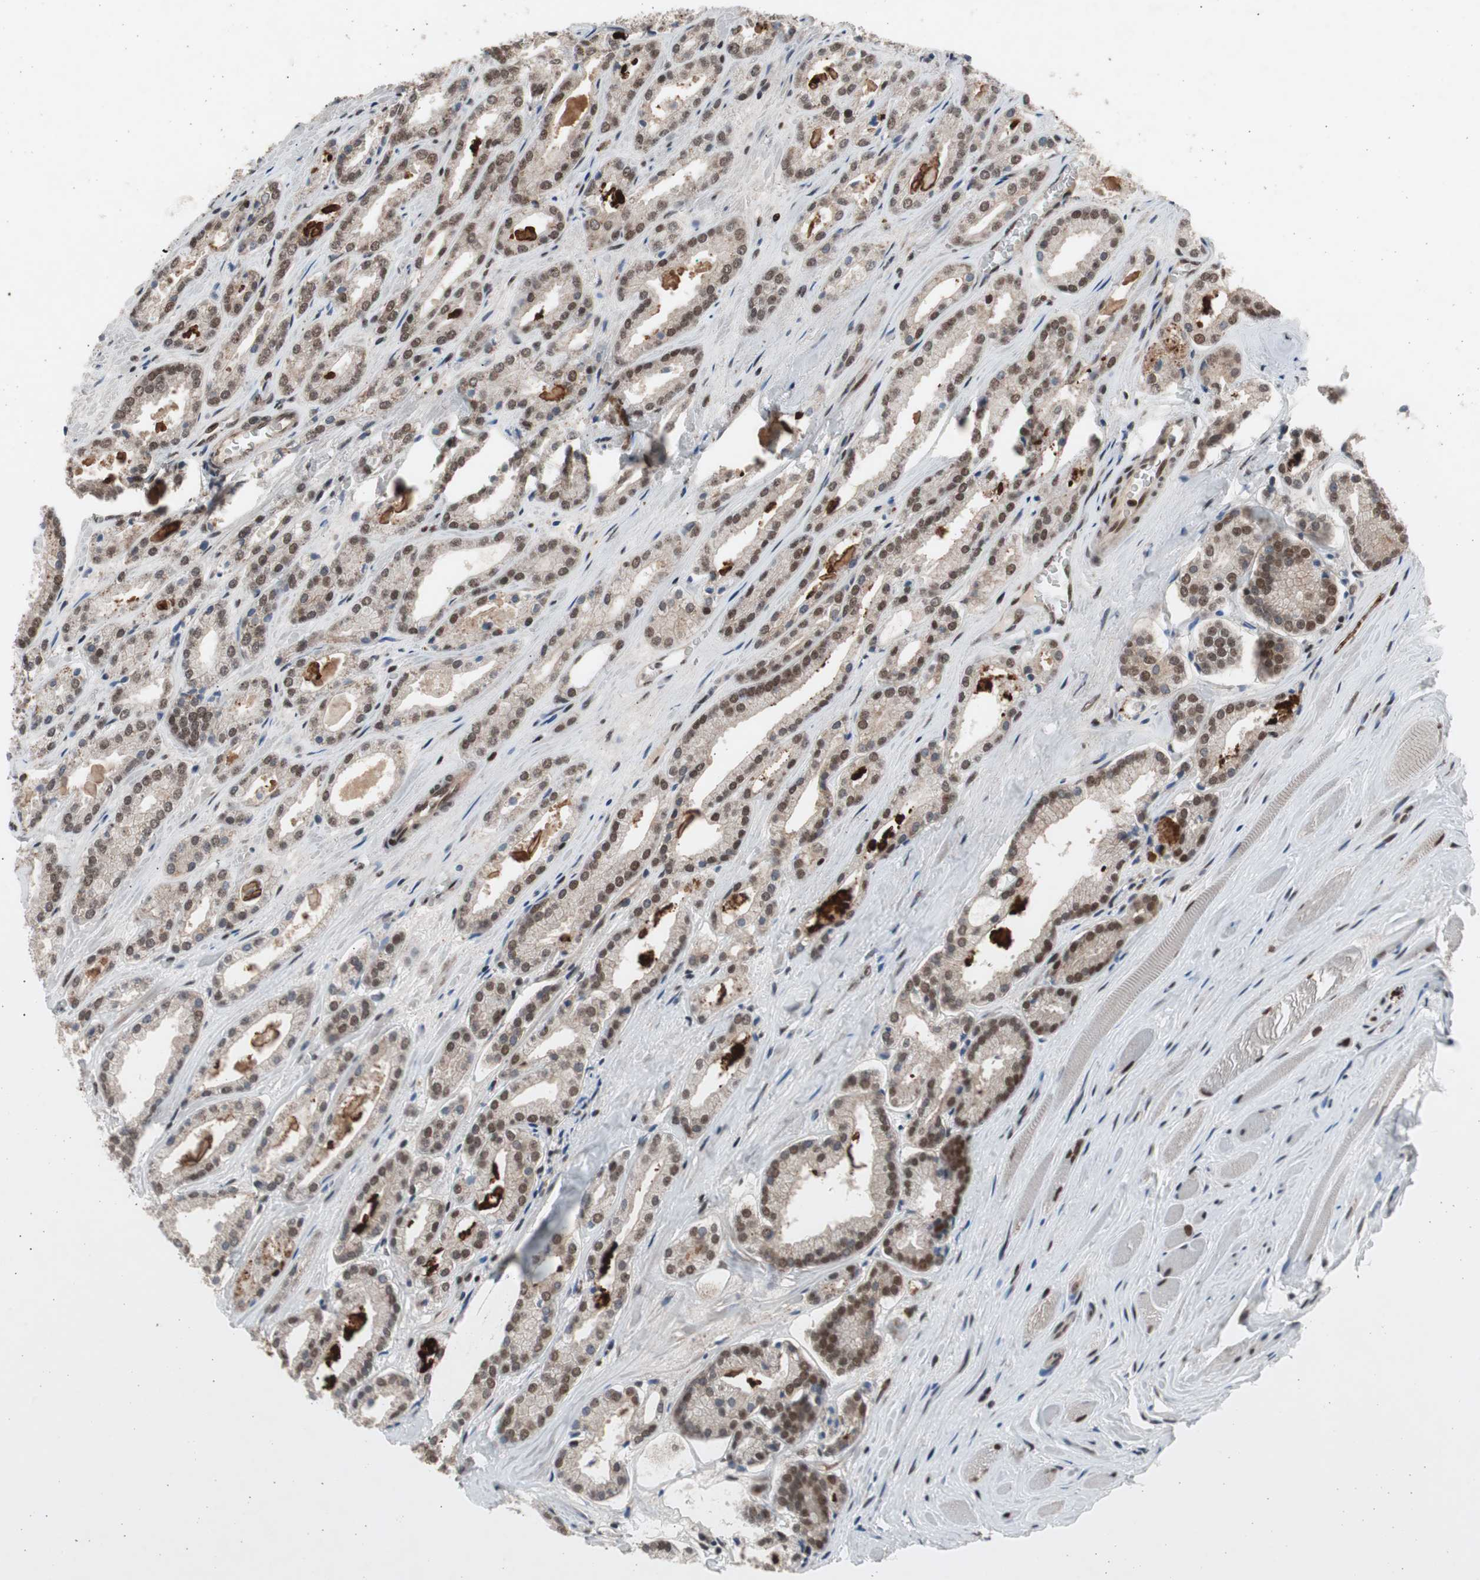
{"staining": {"intensity": "moderate", "quantity": ">75%", "location": "nuclear"}, "tissue": "prostate cancer", "cell_type": "Tumor cells", "image_type": "cancer", "snomed": [{"axis": "morphology", "description": "Adenocarcinoma, Low grade"}, {"axis": "topography", "description": "Prostate"}], "caption": "Immunohistochemistry of prostate adenocarcinoma (low-grade) shows medium levels of moderate nuclear staining in about >75% of tumor cells.", "gene": "RPA1", "patient": {"sex": "male", "age": 59}}